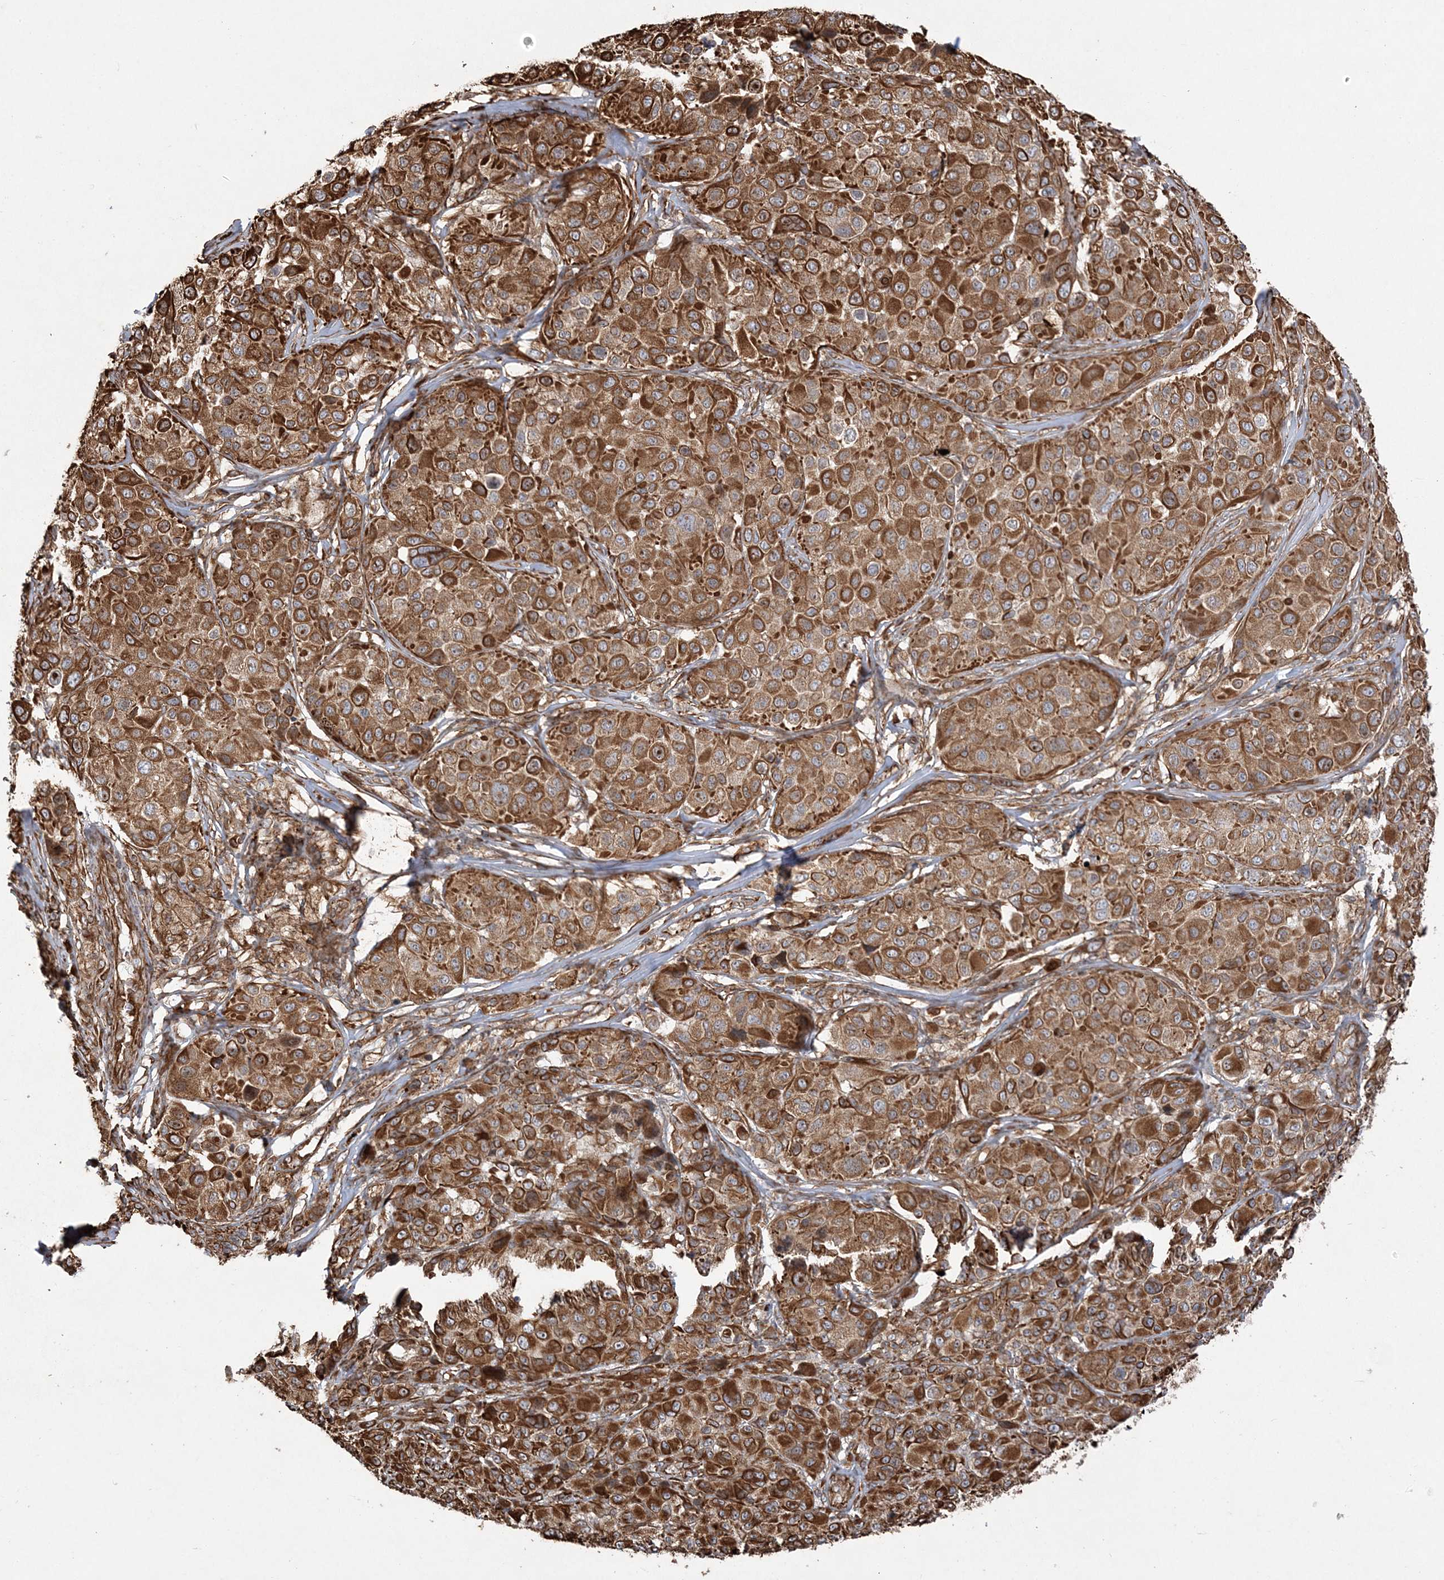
{"staining": {"intensity": "moderate", "quantity": ">75%", "location": "cytoplasmic/membranous"}, "tissue": "melanoma", "cell_type": "Tumor cells", "image_type": "cancer", "snomed": [{"axis": "morphology", "description": "Malignant melanoma, NOS"}, {"axis": "topography", "description": "Skin of trunk"}], "caption": "Moderate cytoplasmic/membranous staining for a protein is identified in approximately >75% of tumor cells of melanoma using IHC.", "gene": "FAM114A2", "patient": {"sex": "male", "age": 71}}